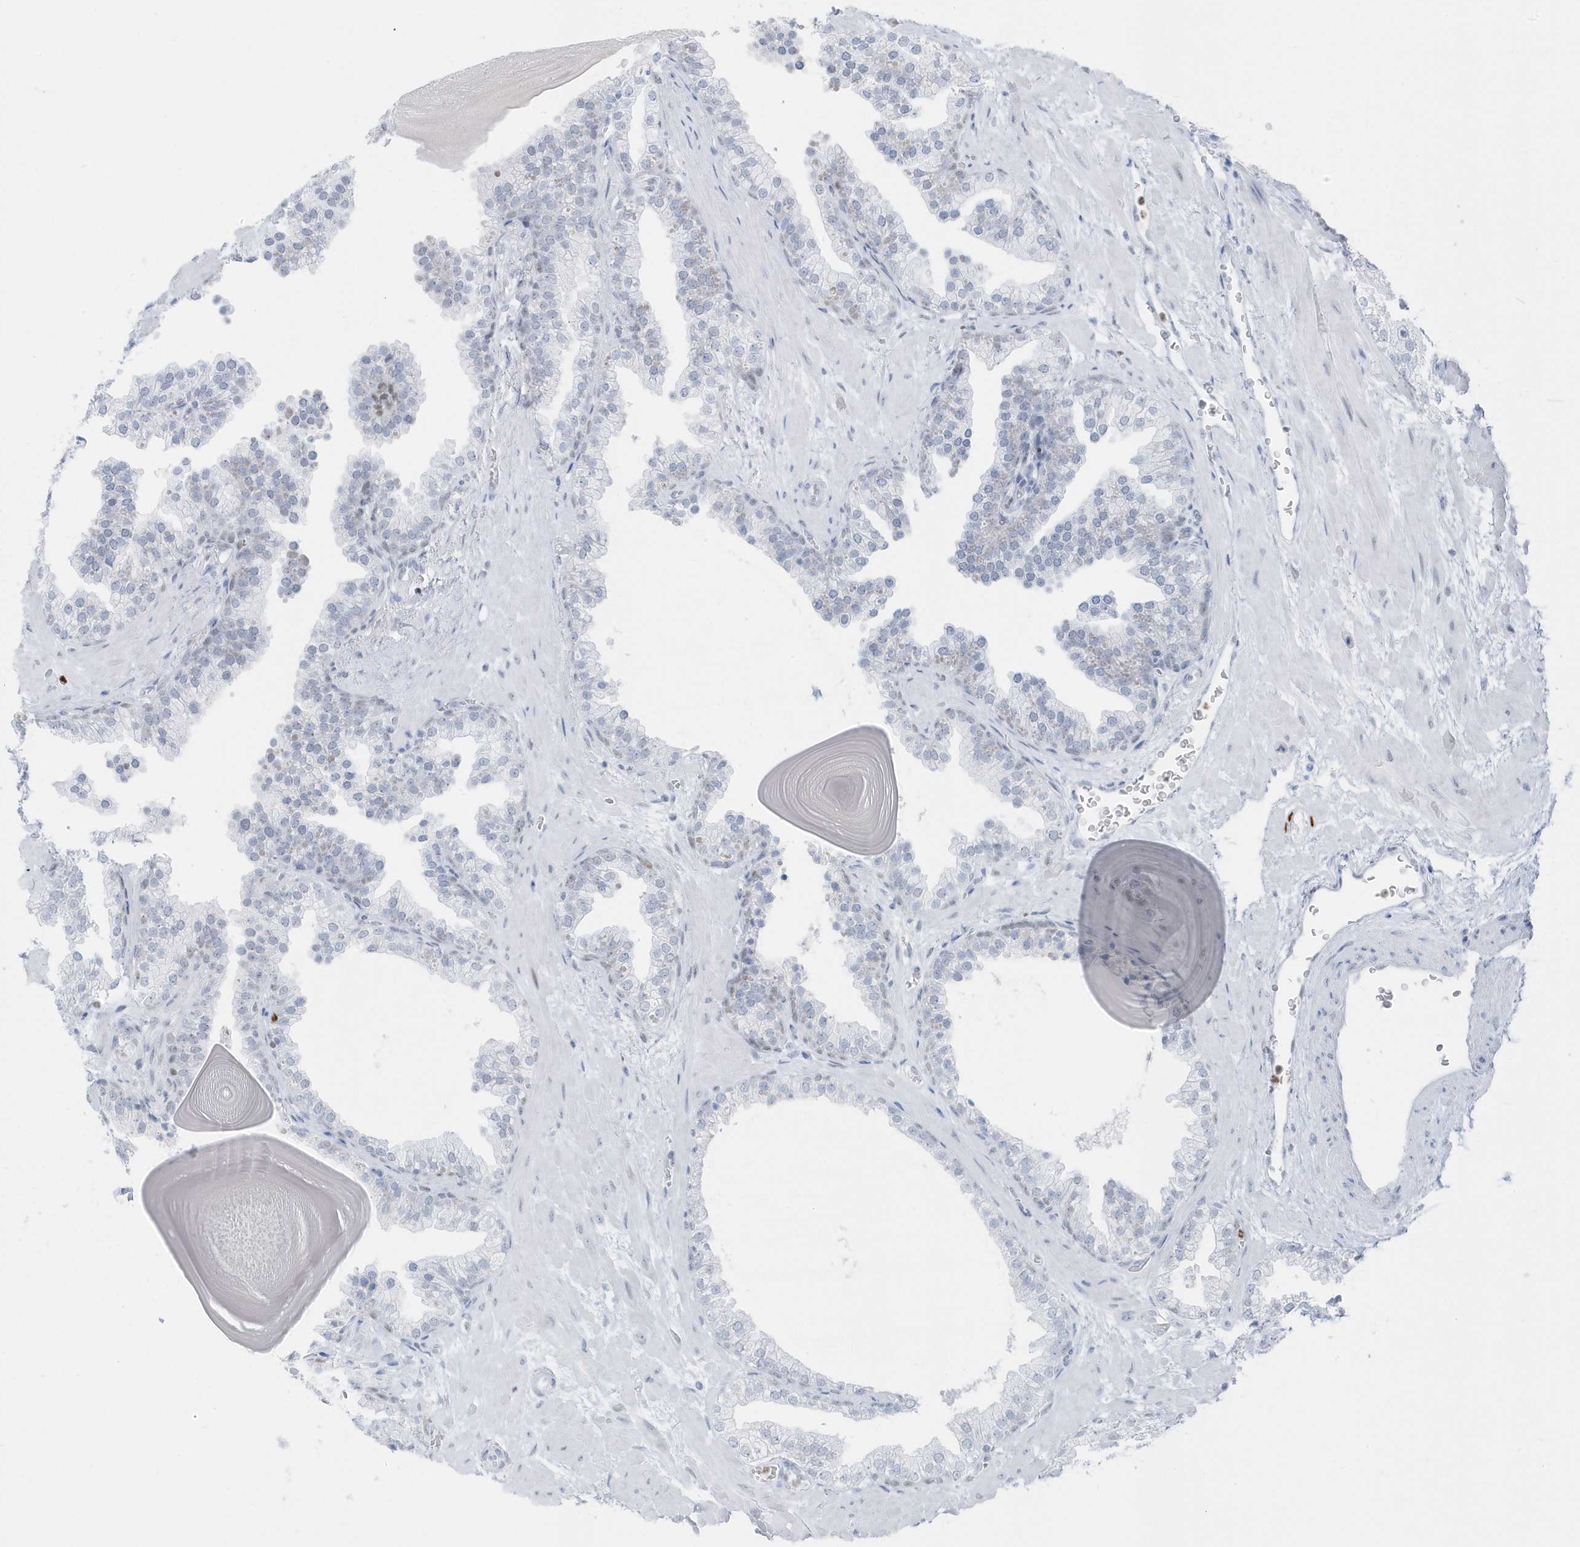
{"staining": {"intensity": "moderate", "quantity": "<25%", "location": "nuclear"}, "tissue": "prostate", "cell_type": "Glandular cells", "image_type": "normal", "snomed": [{"axis": "morphology", "description": "Normal tissue, NOS"}, {"axis": "topography", "description": "Prostate"}], "caption": "Protein staining of normal prostate displays moderate nuclear expression in approximately <25% of glandular cells. (brown staining indicates protein expression, while blue staining denotes nuclei).", "gene": "SMIM34", "patient": {"sex": "male", "age": 48}}